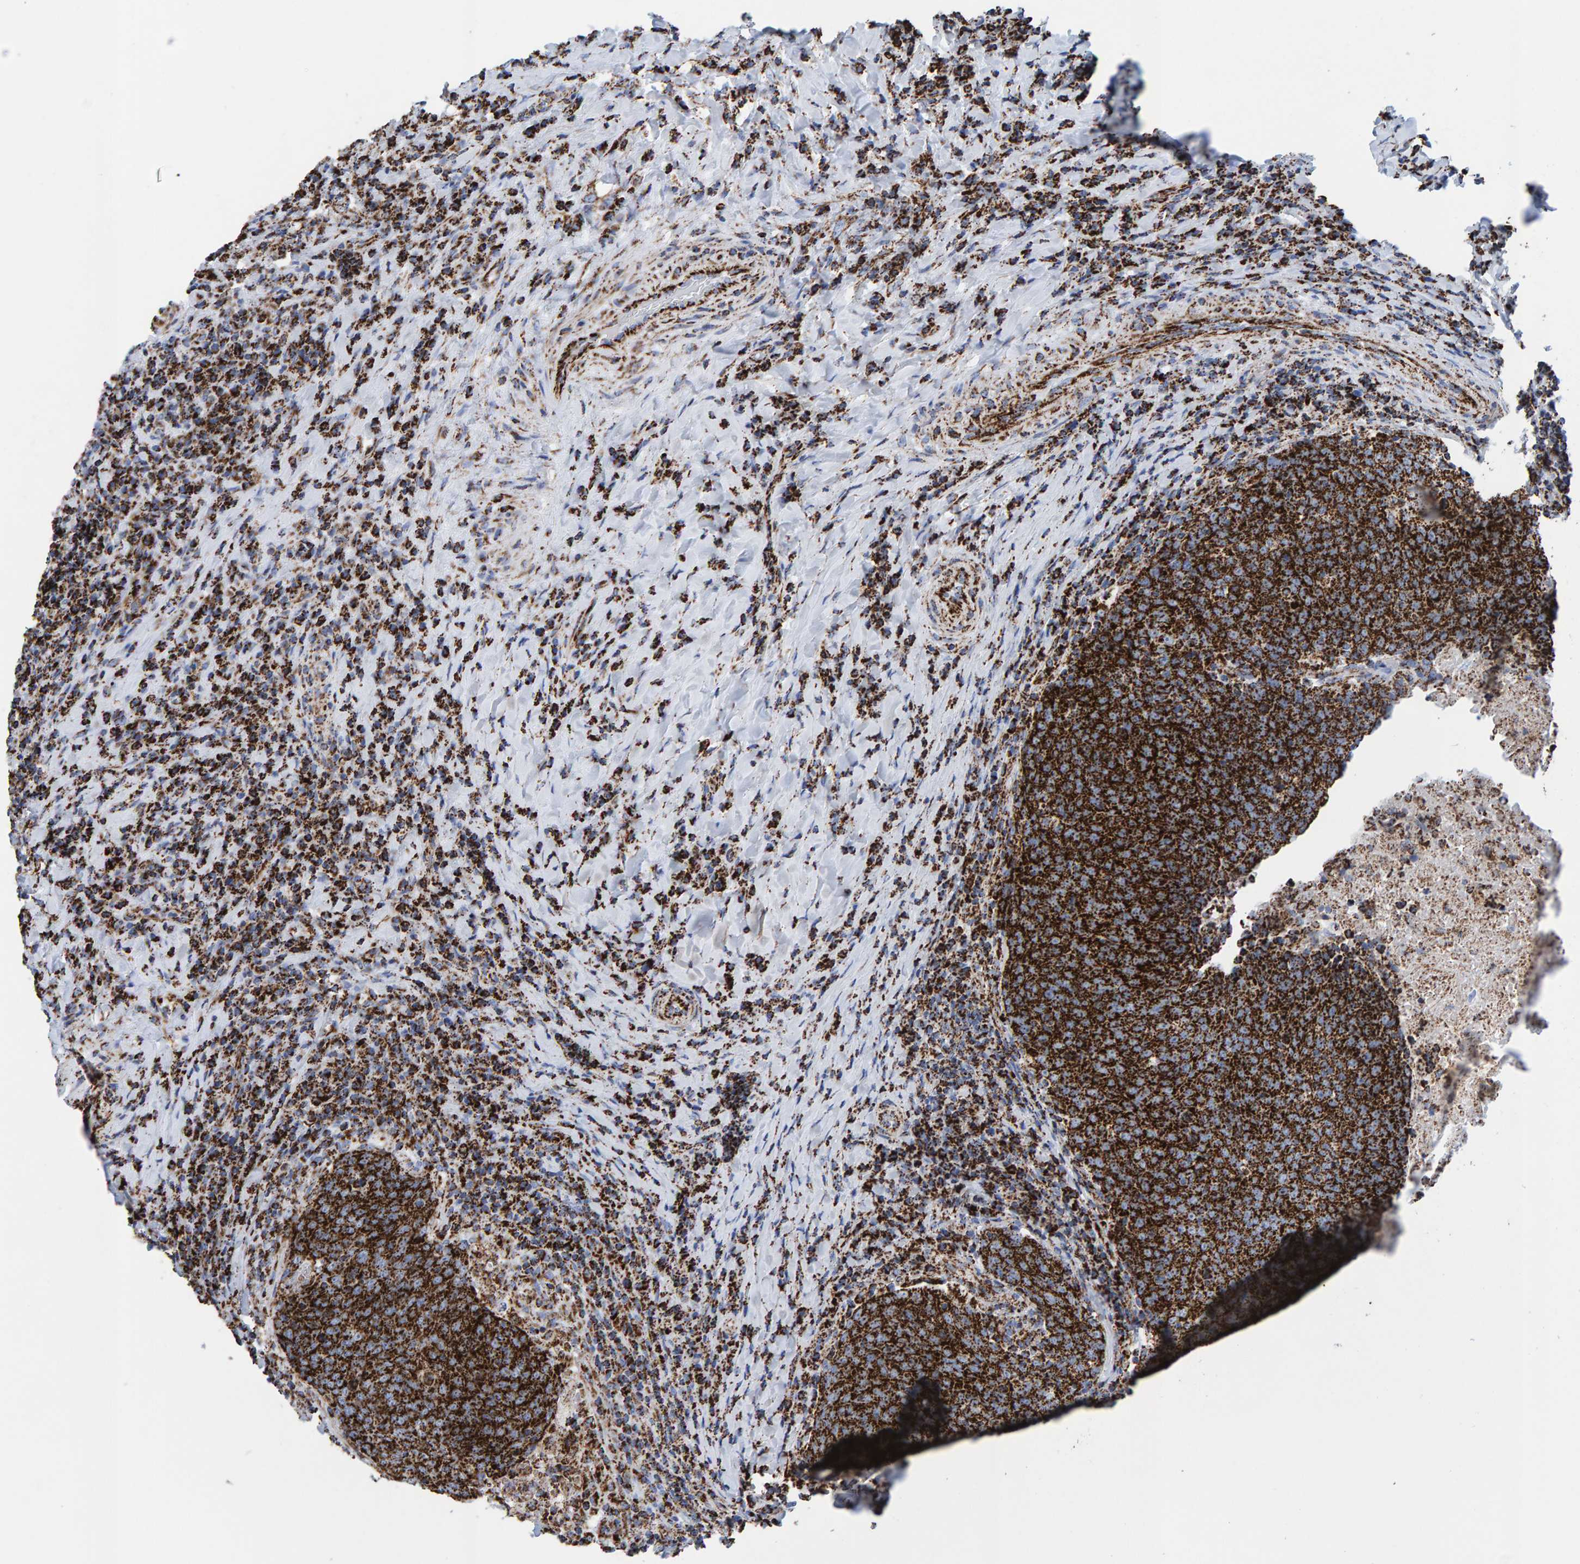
{"staining": {"intensity": "strong", "quantity": ">75%", "location": "cytoplasmic/membranous"}, "tissue": "head and neck cancer", "cell_type": "Tumor cells", "image_type": "cancer", "snomed": [{"axis": "morphology", "description": "Squamous cell carcinoma, NOS"}, {"axis": "morphology", "description": "Squamous cell carcinoma, metastatic, NOS"}, {"axis": "topography", "description": "Lymph node"}, {"axis": "topography", "description": "Head-Neck"}], "caption": "This image reveals immunohistochemistry (IHC) staining of head and neck cancer, with high strong cytoplasmic/membranous expression in about >75% of tumor cells.", "gene": "ENSG00000262660", "patient": {"sex": "male", "age": 62}}